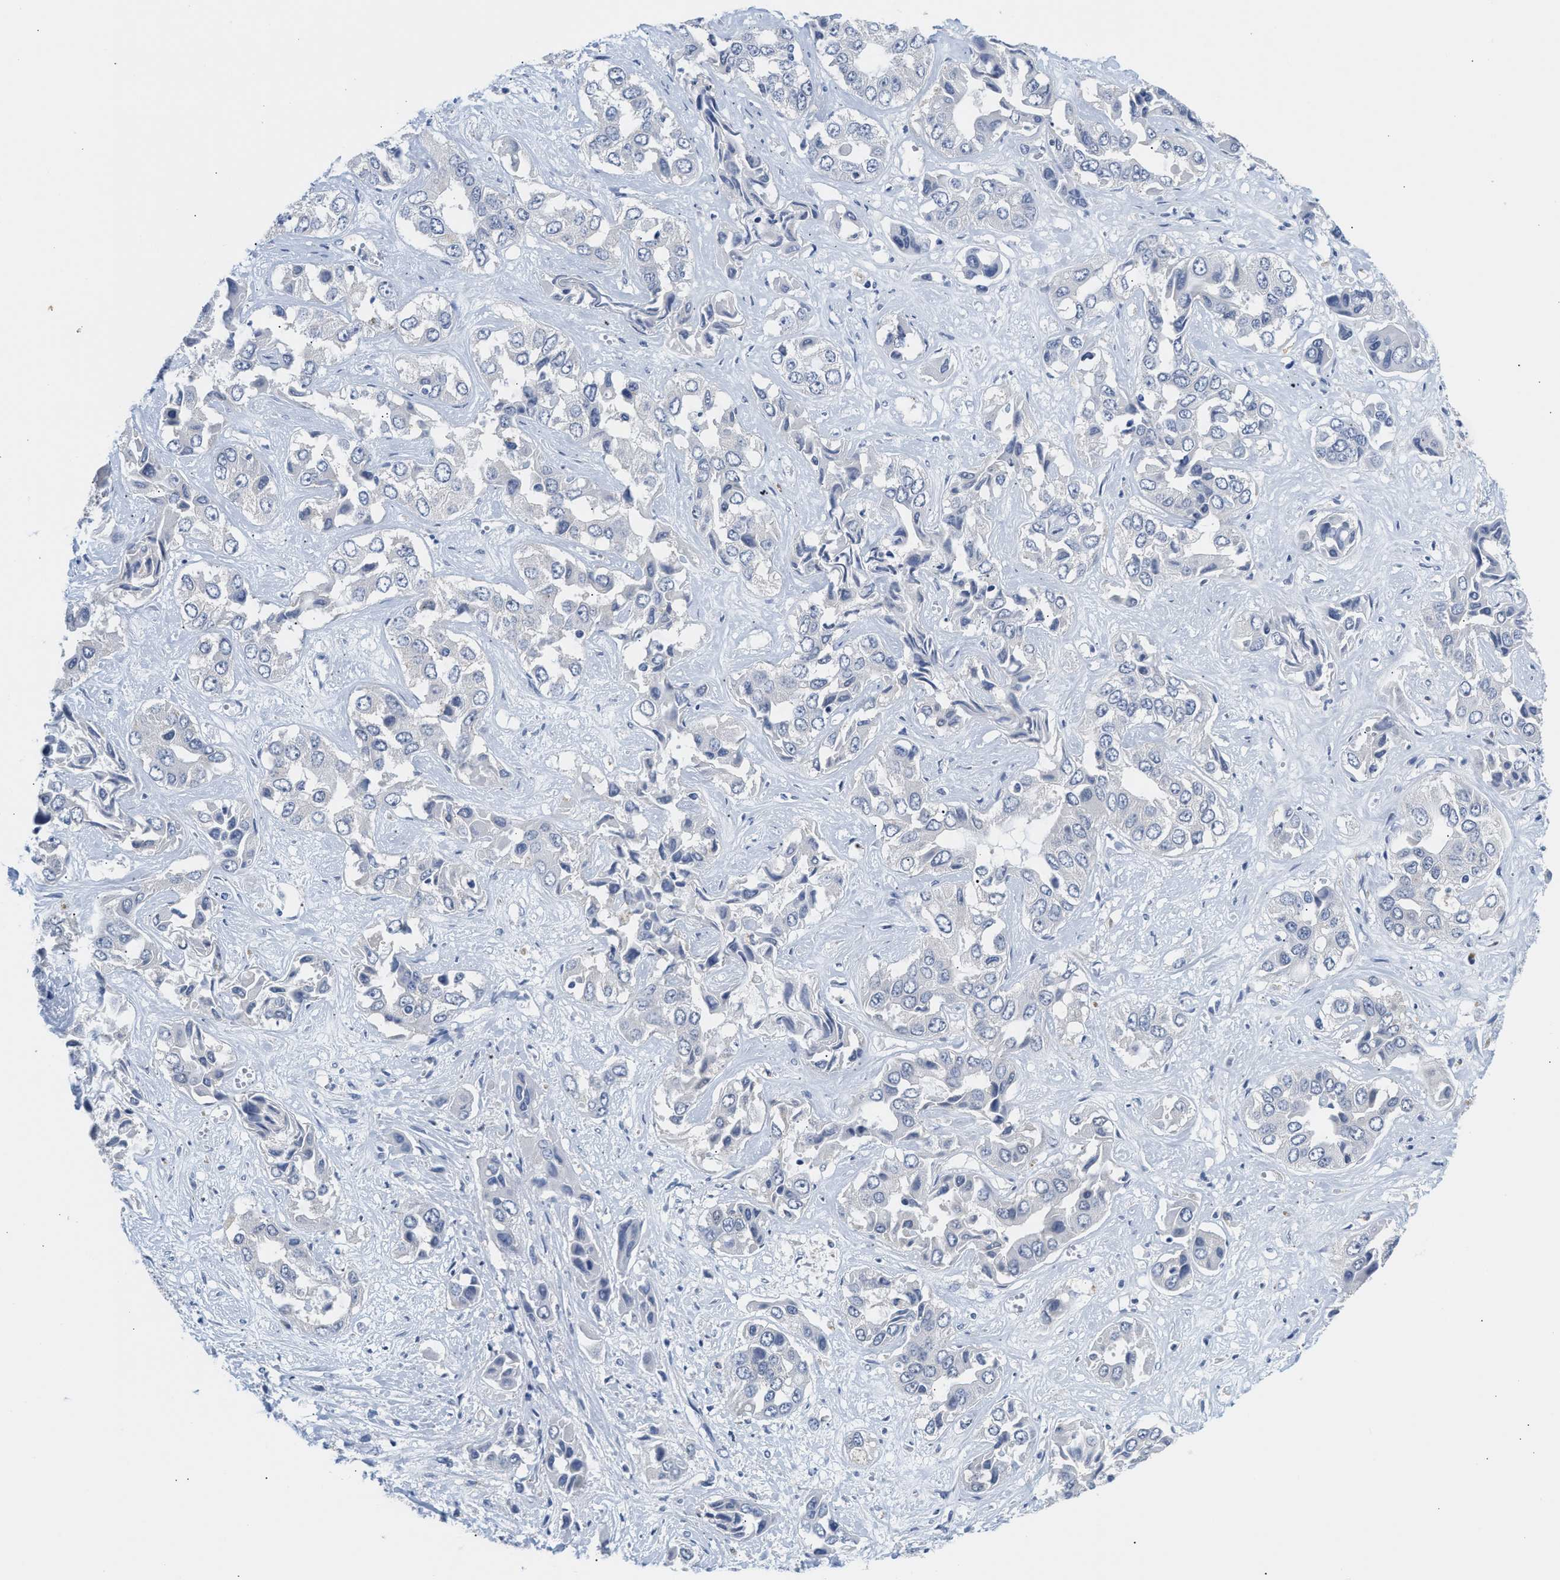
{"staining": {"intensity": "negative", "quantity": "none", "location": "none"}, "tissue": "liver cancer", "cell_type": "Tumor cells", "image_type": "cancer", "snomed": [{"axis": "morphology", "description": "Cholangiocarcinoma"}, {"axis": "topography", "description": "Liver"}], "caption": "Immunohistochemistry of liver cancer shows no positivity in tumor cells.", "gene": "PPM1L", "patient": {"sex": "female", "age": 52}}